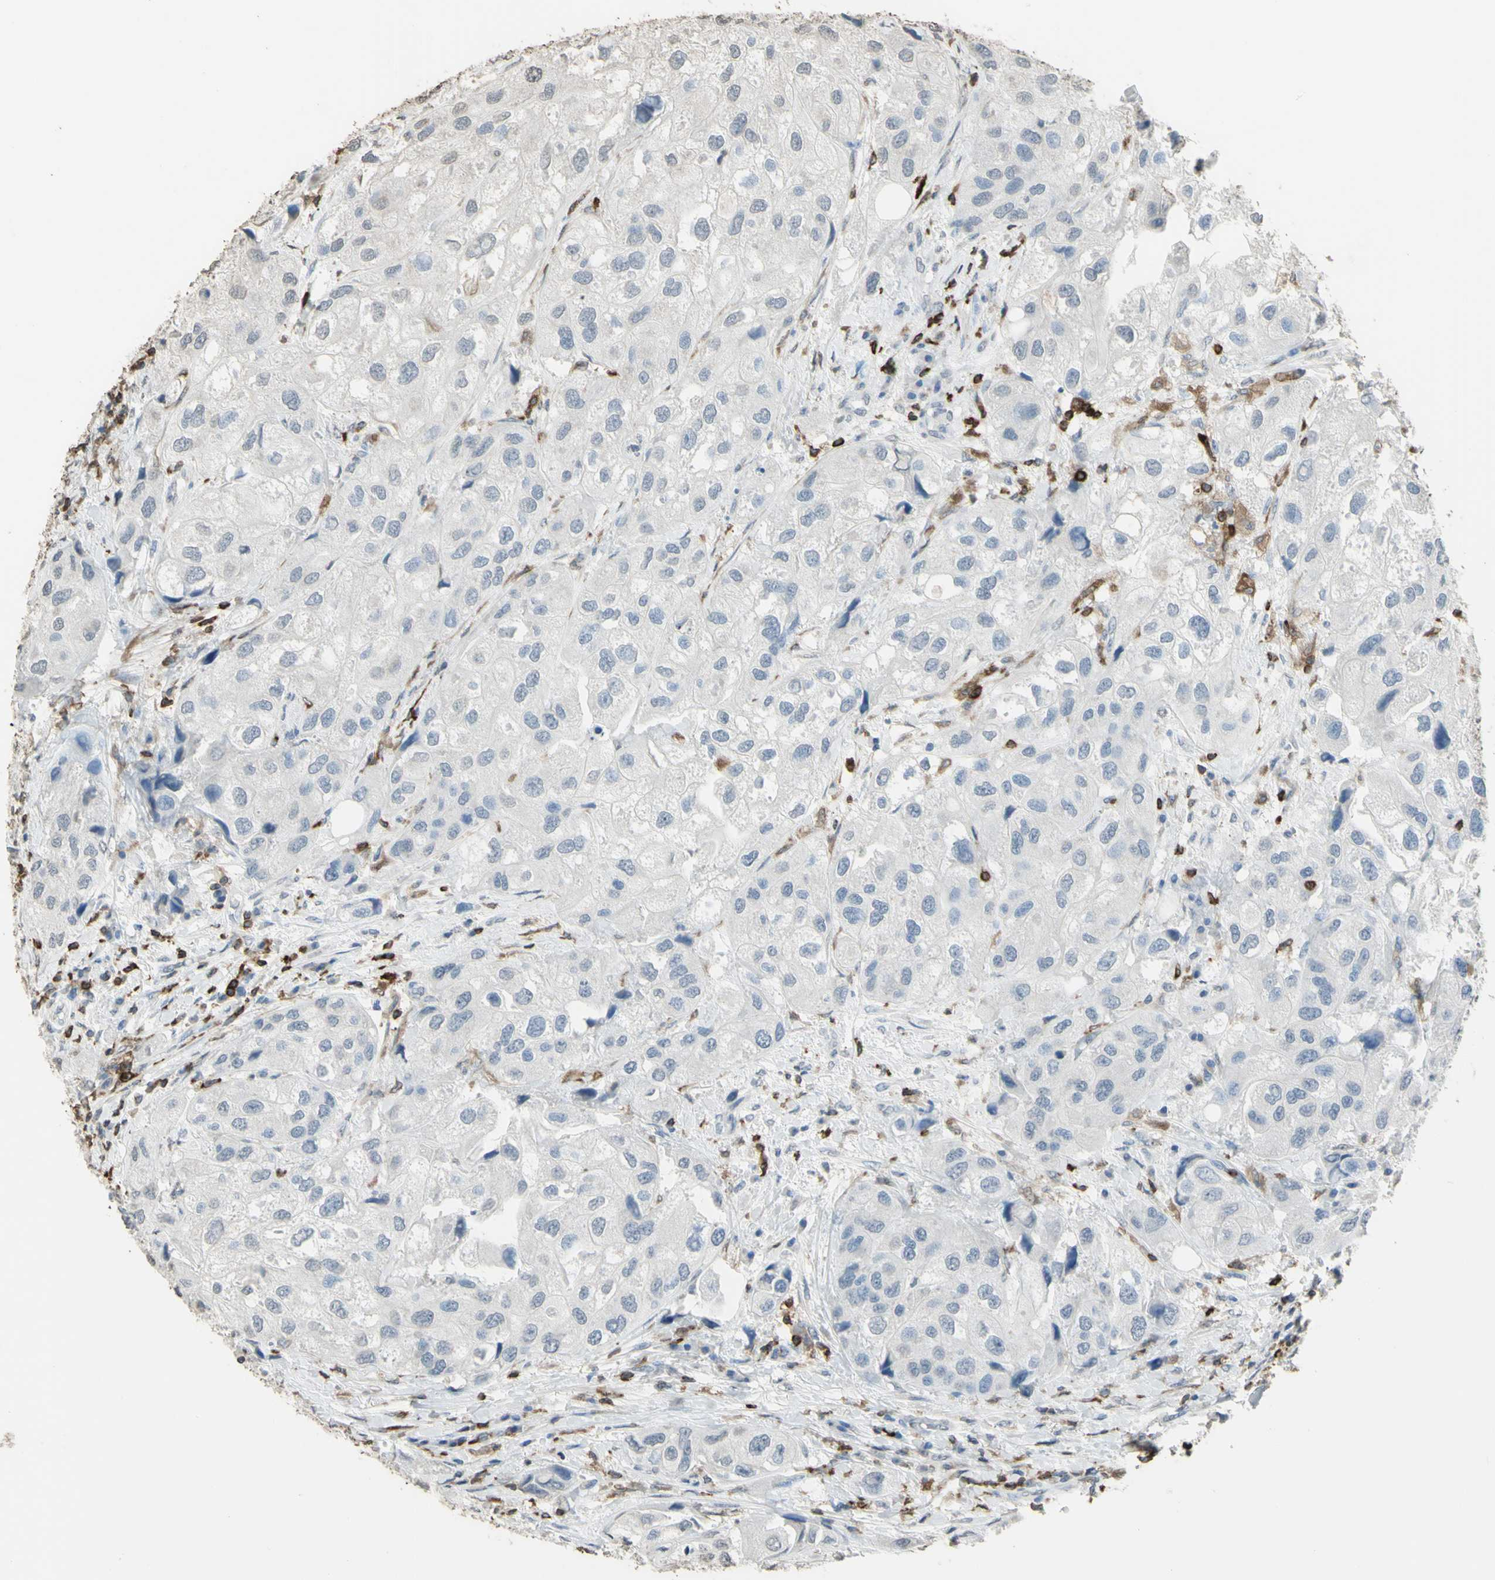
{"staining": {"intensity": "negative", "quantity": "none", "location": "none"}, "tissue": "urothelial cancer", "cell_type": "Tumor cells", "image_type": "cancer", "snomed": [{"axis": "morphology", "description": "Urothelial carcinoma, High grade"}, {"axis": "topography", "description": "Urinary bladder"}], "caption": "IHC micrograph of neoplastic tissue: human high-grade urothelial carcinoma stained with DAB (3,3'-diaminobenzidine) demonstrates no significant protein expression in tumor cells.", "gene": "PSTPIP1", "patient": {"sex": "female", "age": 64}}